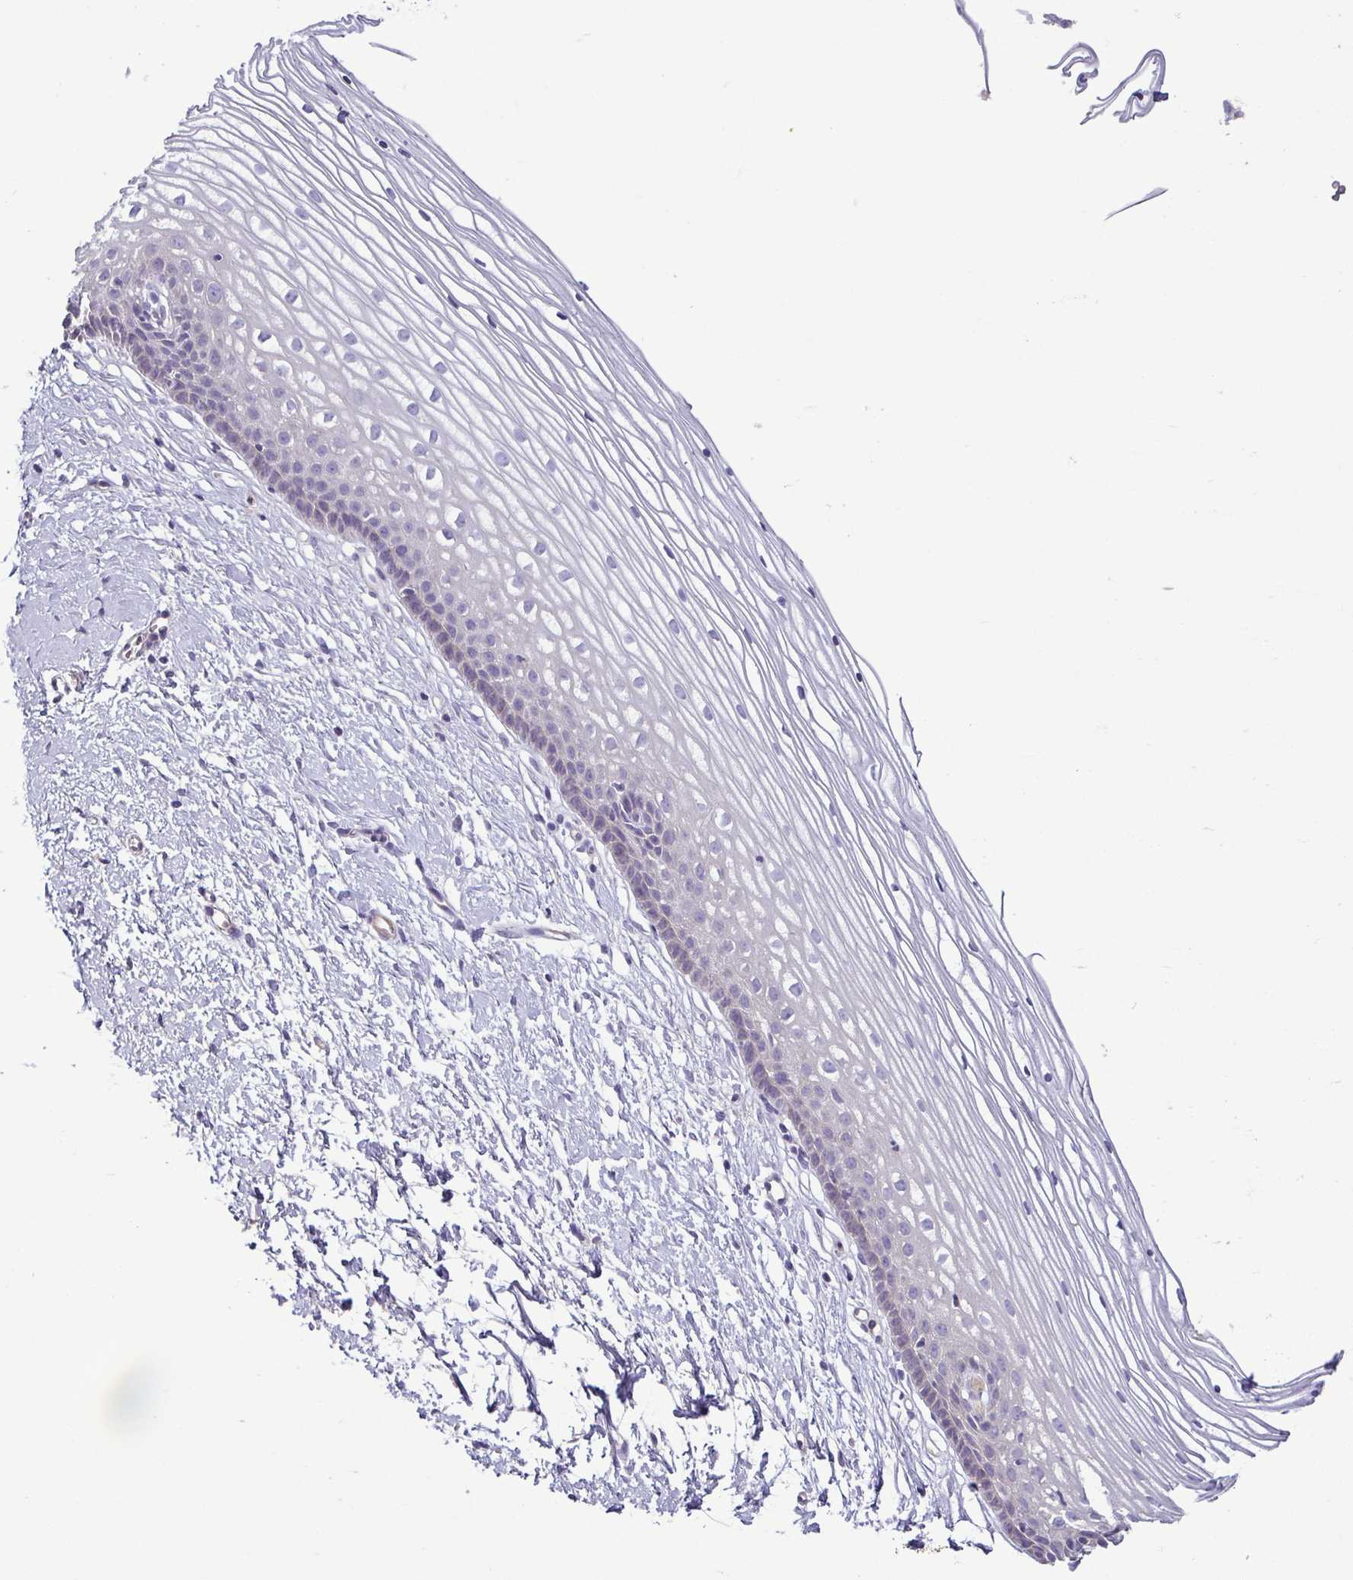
{"staining": {"intensity": "negative", "quantity": "none", "location": "none"}, "tissue": "cervix", "cell_type": "Glandular cells", "image_type": "normal", "snomed": [{"axis": "morphology", "description": "Normal tissue, NOS"}, {"axis": "topography", "description": "Cervix"}], "caption": "Normal cervix was stained to show a protein in brown. There is no significant expression in glandular cells. (DAB (3,3'-diaminobenzidine) immunohistochemistry with hematoxylin counter stain).", "gene": "MYL10", "patient": {"sex": "female", "age": 40}}